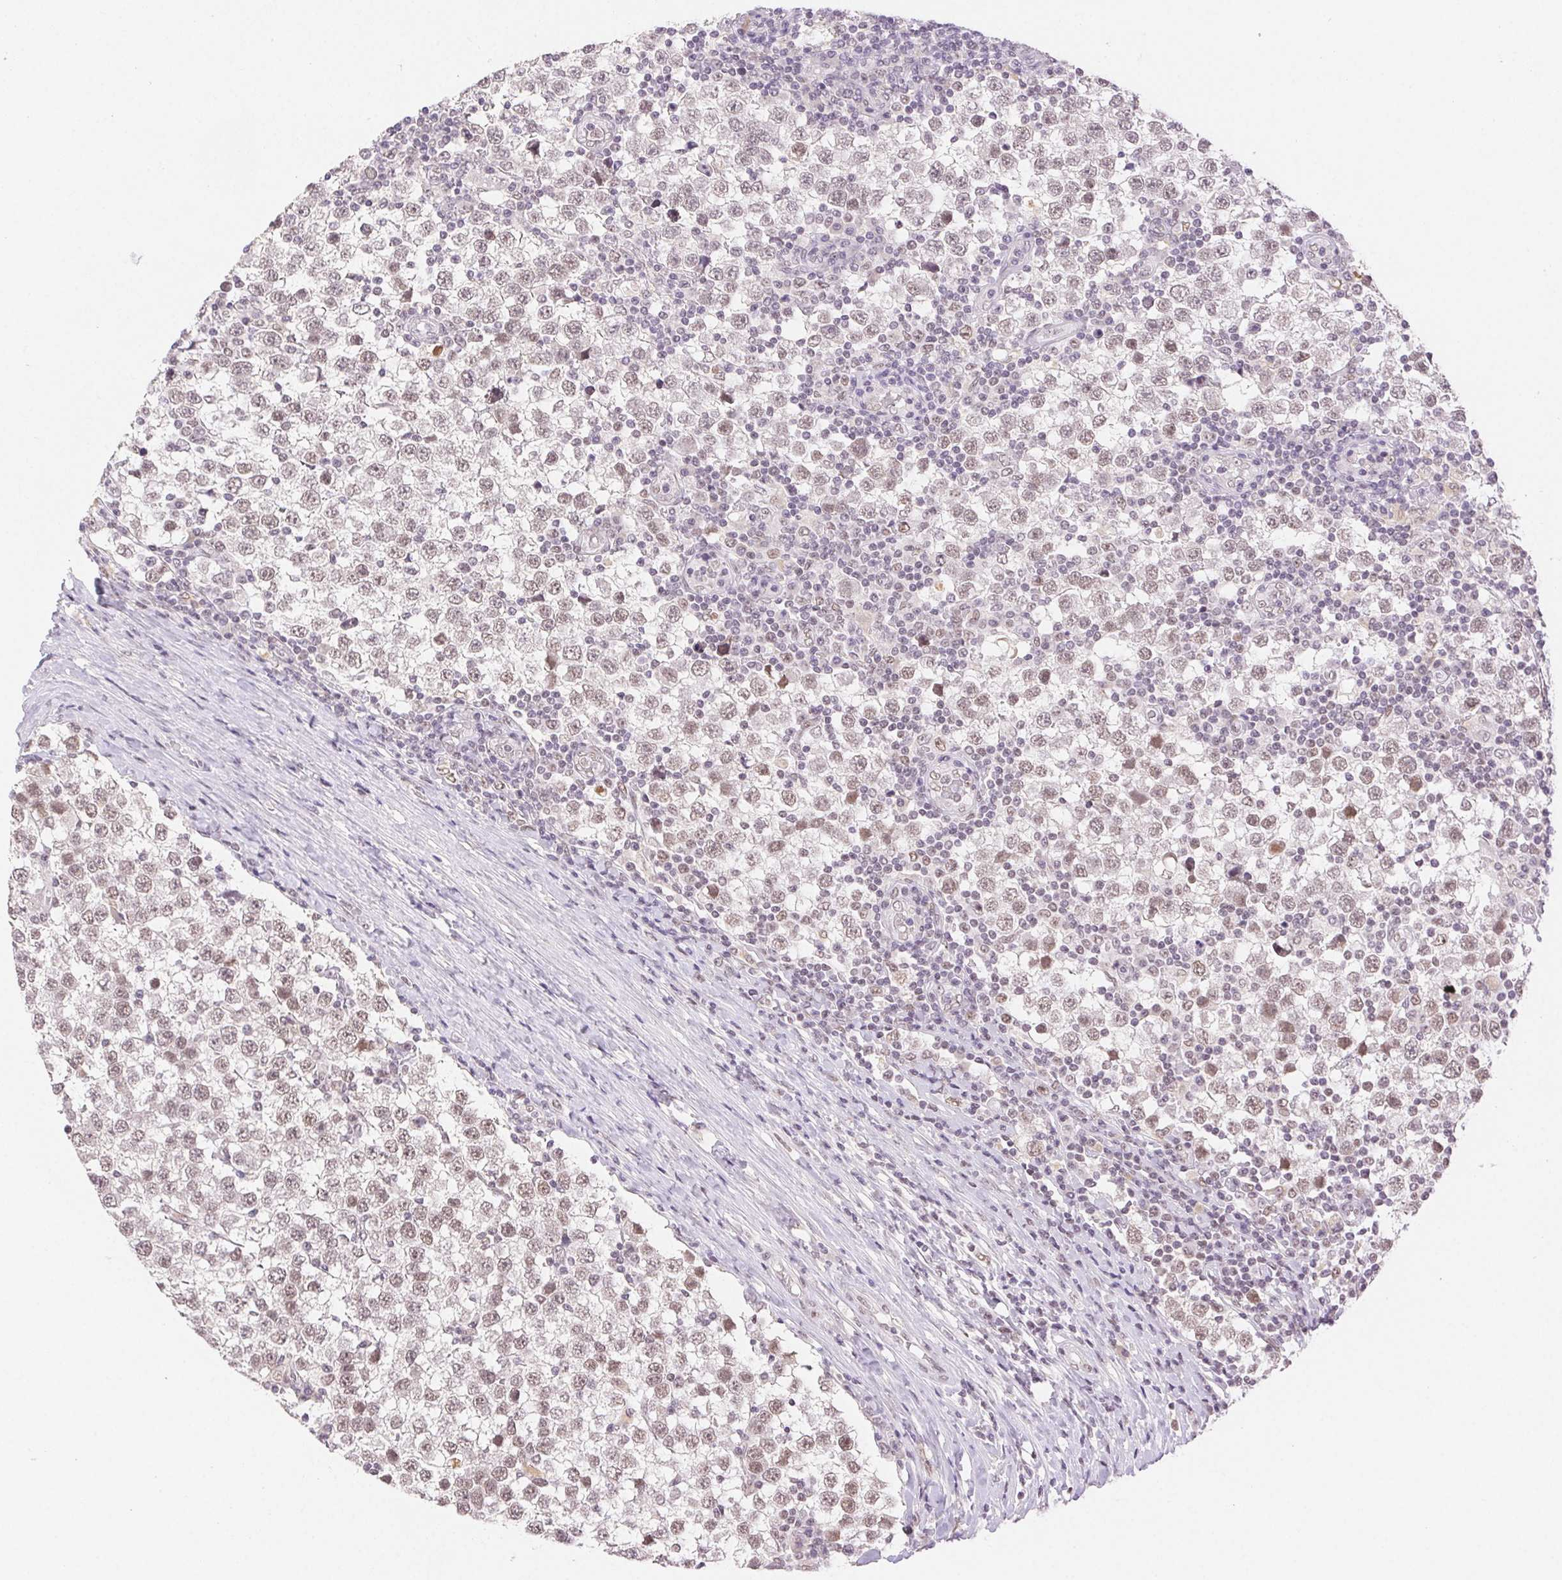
{"staining": {"intensity": "weak", "quantity": "25%-75%", "location": "nuclear"}, "tissue": "testis cancer", "cell_type": "Tumor cells", "image_type": "cancer", "snomed": [{"axis": "morphology", "description": "Seminoma, NOS"}, {"axis": "topography", "description": "Testis"}], "caption": "High-power microscopy captured an immunohistochemistry (IHC) micrograph of testis seminoma, revealing weak nuclear positivity in approximately 25%-75% of tumor cells. (brown staining indicates protein expression, while blue staining denotes nuclei).", "gene": "H2AZ2", "patient": {"sex": "male", "age": 34}}